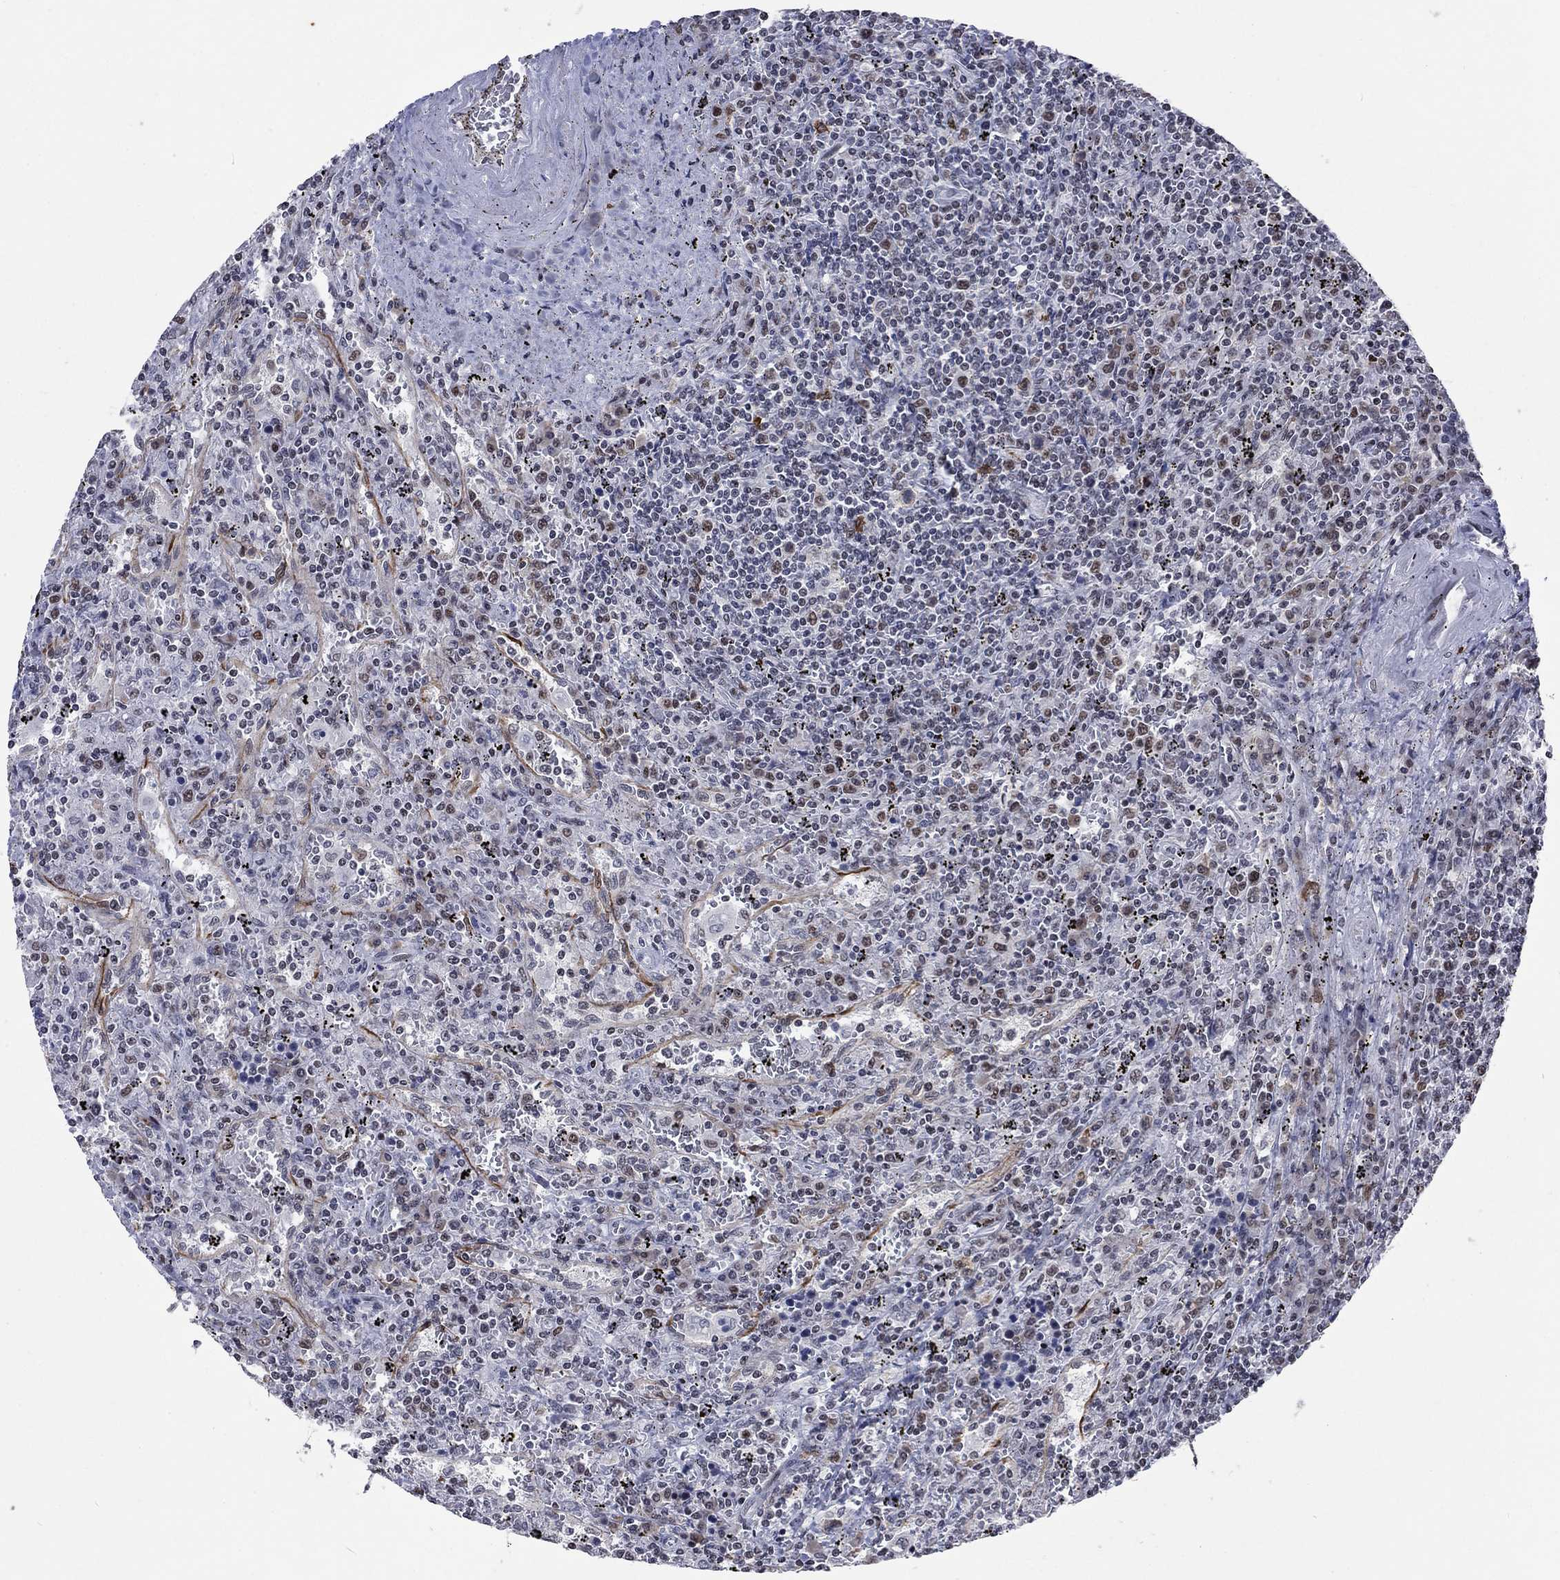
{"staining": {"intensity": "negative", "quantity": "none", "location": "none"}, "tissue": "lymphoma", "cell_type": "Tumor cells", "image_type": "cancer", "snomed": [{"axis": "morphology", "description": "Malignant lymphoma, non-Hodgkin's type, Low grade"}, {"axis": "topography", "description": "Spleen"}], "caption": "The histopathology image exhibits no significant expression in tumor cells of lymphoma.", "gene": "HCFC1", "patient": {"sex": "male", "age": 62}}